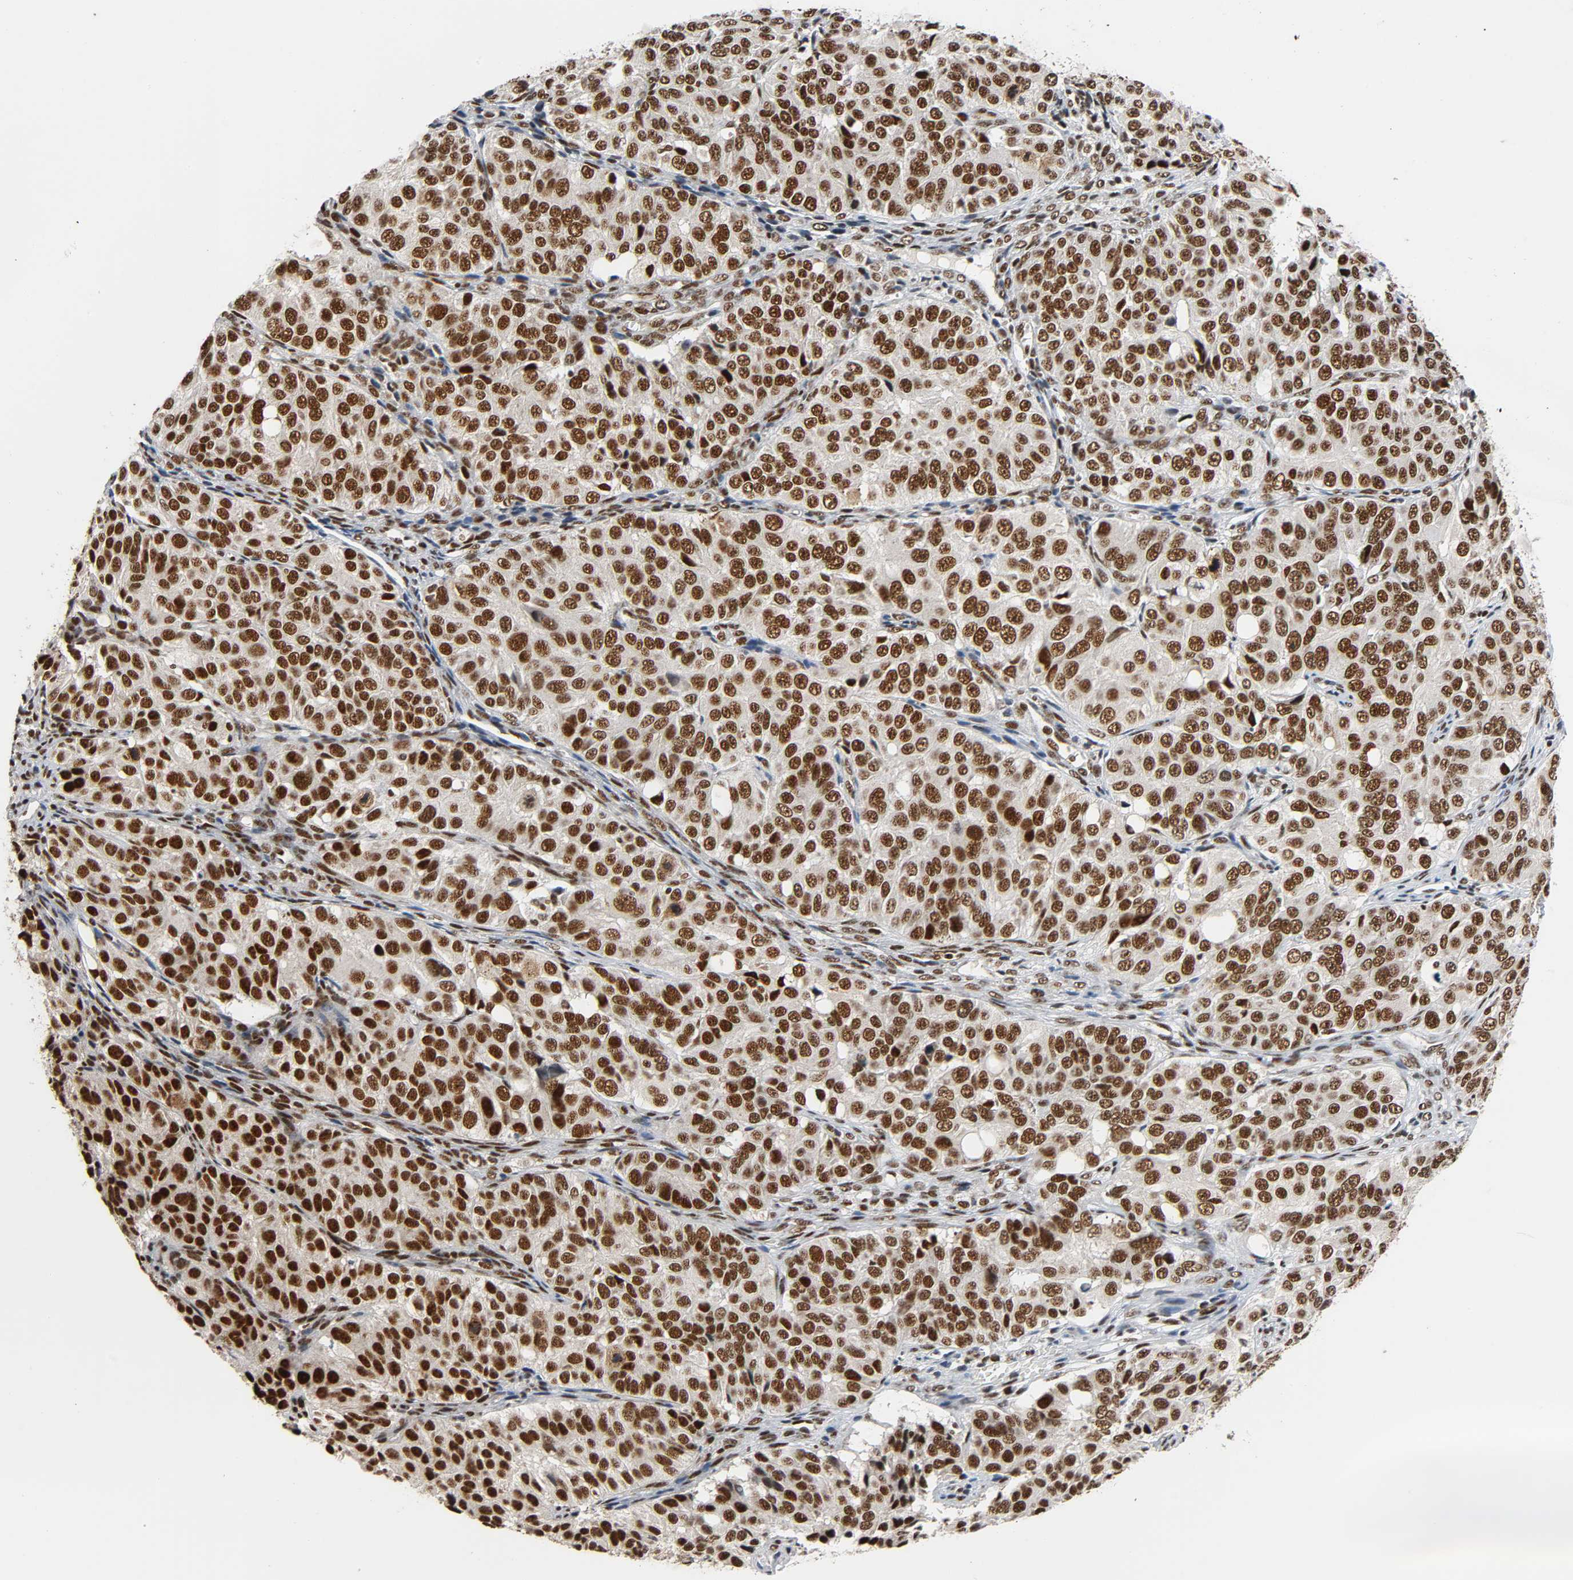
{"staining": {"intensity": "strong", "quantity": ">75%", "location": "nuclear"}, "tissue": "ovarian cancer", "cell_type": "Tumor cells", "image_type": "cancer", "snomed": [{"axis": "morphology", "description": "Carcinoma, endometroid"}, {"axis": "topography", "description": "Ovary"}], "caption": "Strong nuclear positivity is seen in approximately >75% of tumor cells in ovarian endometroid carcinoma.", "gene": "CDK9", "patient": {"sex": "female", "age": 51}}